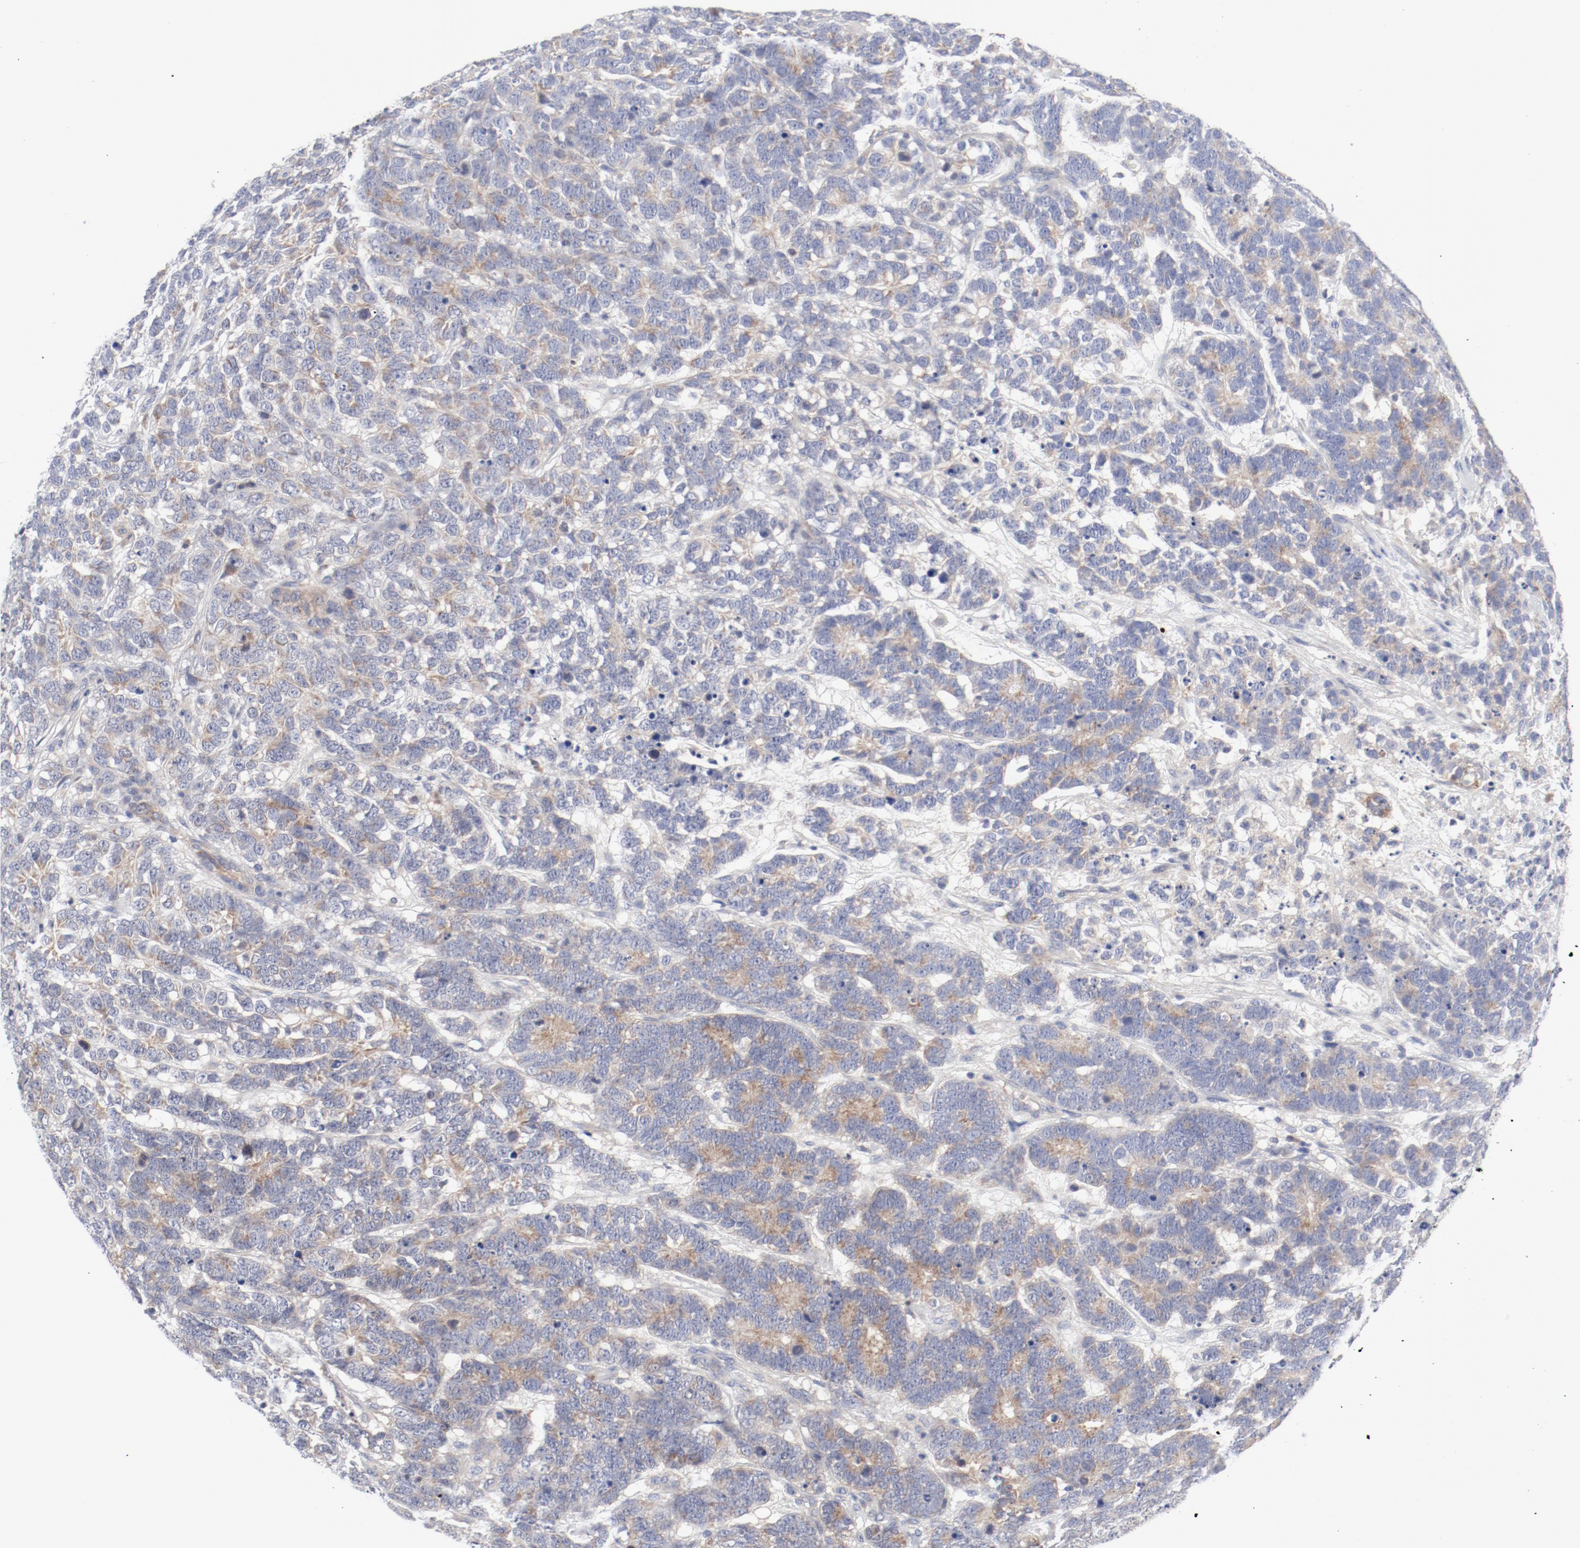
{"staining": {"intensity": "weak", "quantity": "25%-75%", "location": "cytoplasmic/membranous"}, "tissue": "testis cancer", "cell_type": "Tumor cells", "image_type": "cancer", "snomed": [{"axis": "morphology", "description": "Carcinoma, Embryonal, NOS"}, {"axis": "topography", "description": "Testis"}], "caption": "Brown immunohistochemical staining in human embryonal carcinoma (testis) reveals weak cytoplasmic/membranous expression in about 25%-75% of tumor cells.", "gene": "BAD", "patient": {"sex": "male", "age": 26}}